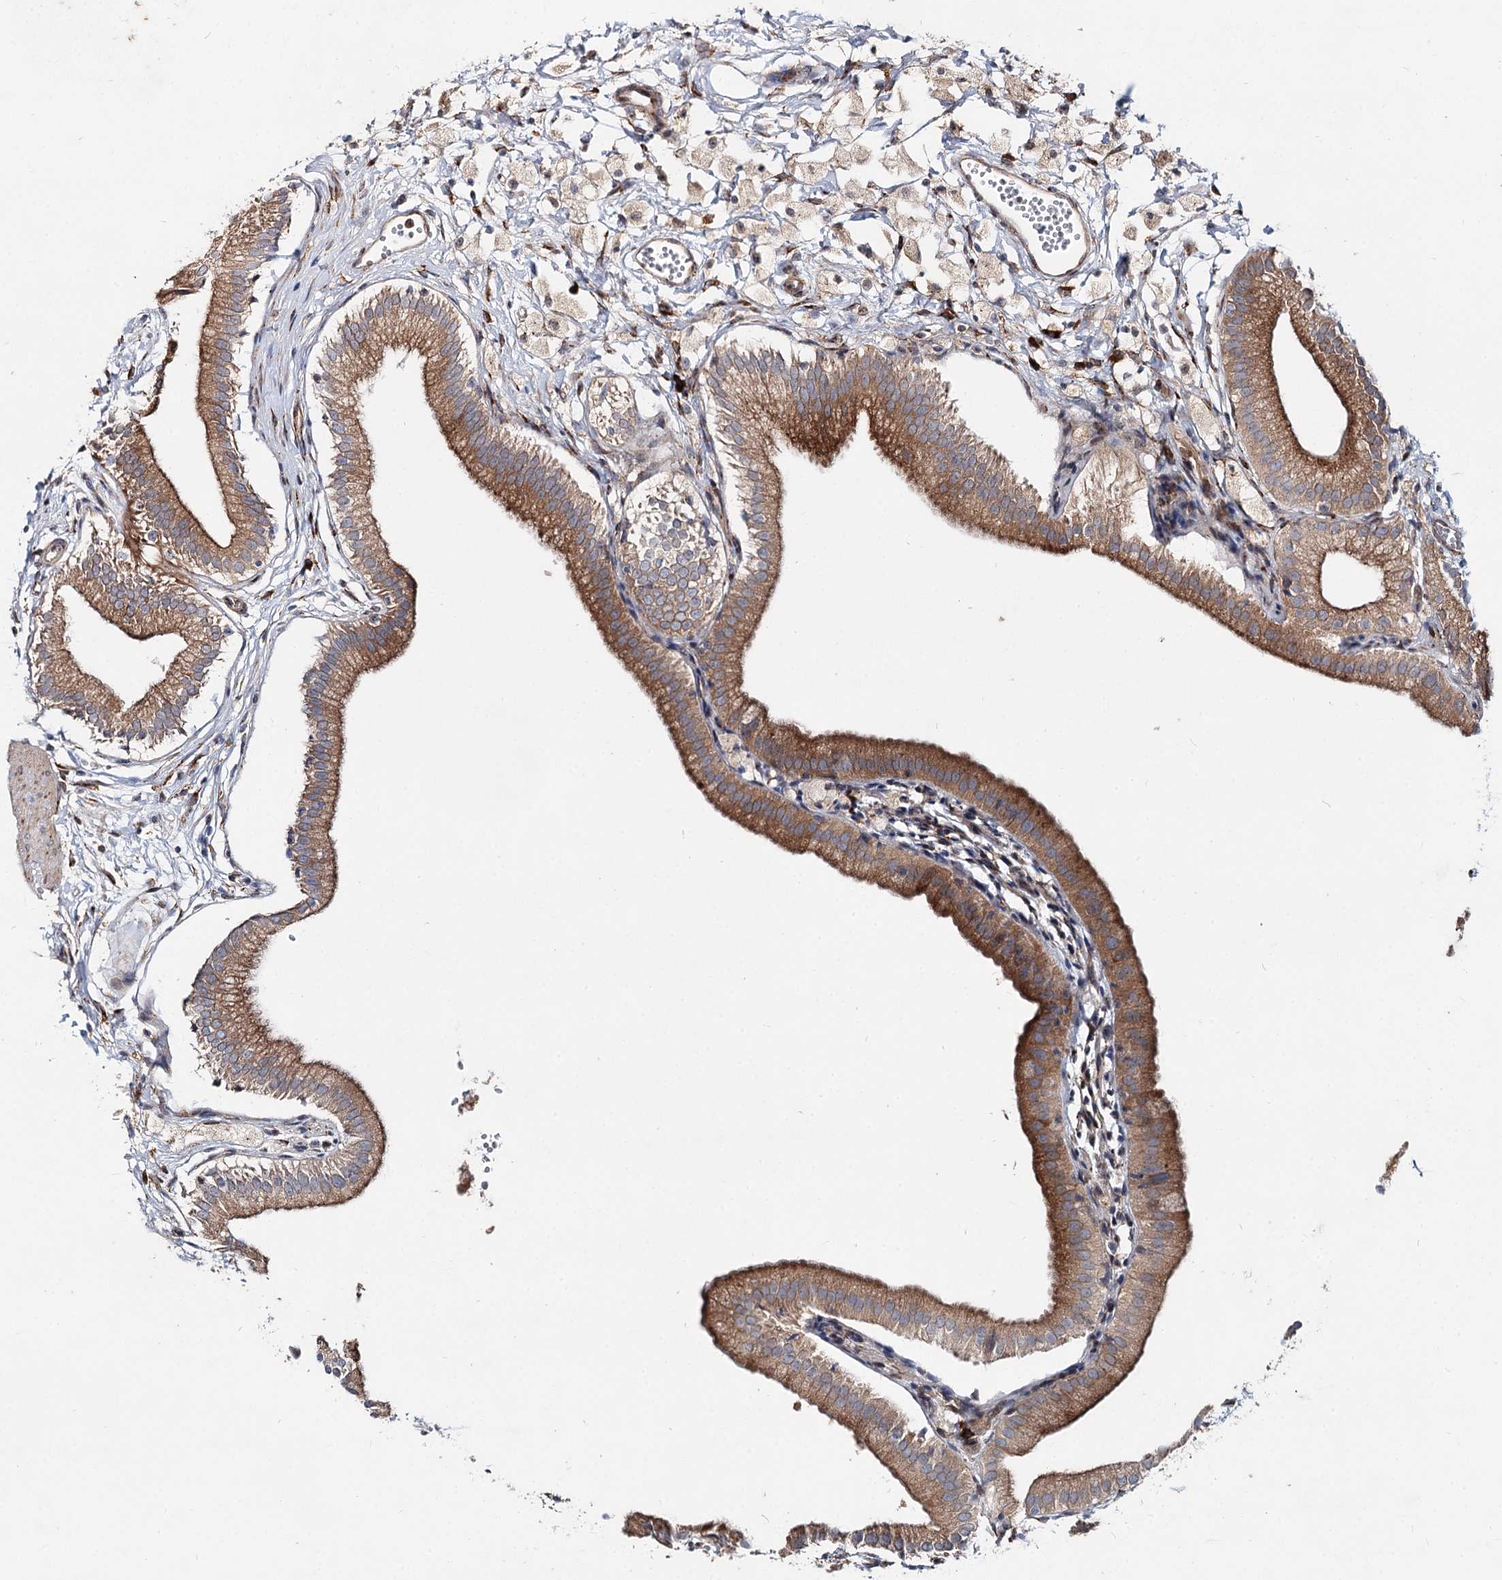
{"staining": {"intensity": "moderate", "quantity": ">75%", "location": "cytoplasmic/membranous"}, "tissue": "gallbladder", "cell_type": "Glandular cells", "image_type": "normal", "snomed": [{"axis": "morphology", "description": "Normal tissue, NOS"}, {"axis": "topography", "description": "Gallbladder"}], "caption": "This micrograph displays normal gallbladder stained with immunohistochemistry to label a protein in brown. The cytoplasmic/membranous of glandular cells show moderate positivity for the protein. Nuclei are counter-stained blue.", "gene": "SPART", "patient": {"sex": "male", "age": 55}}